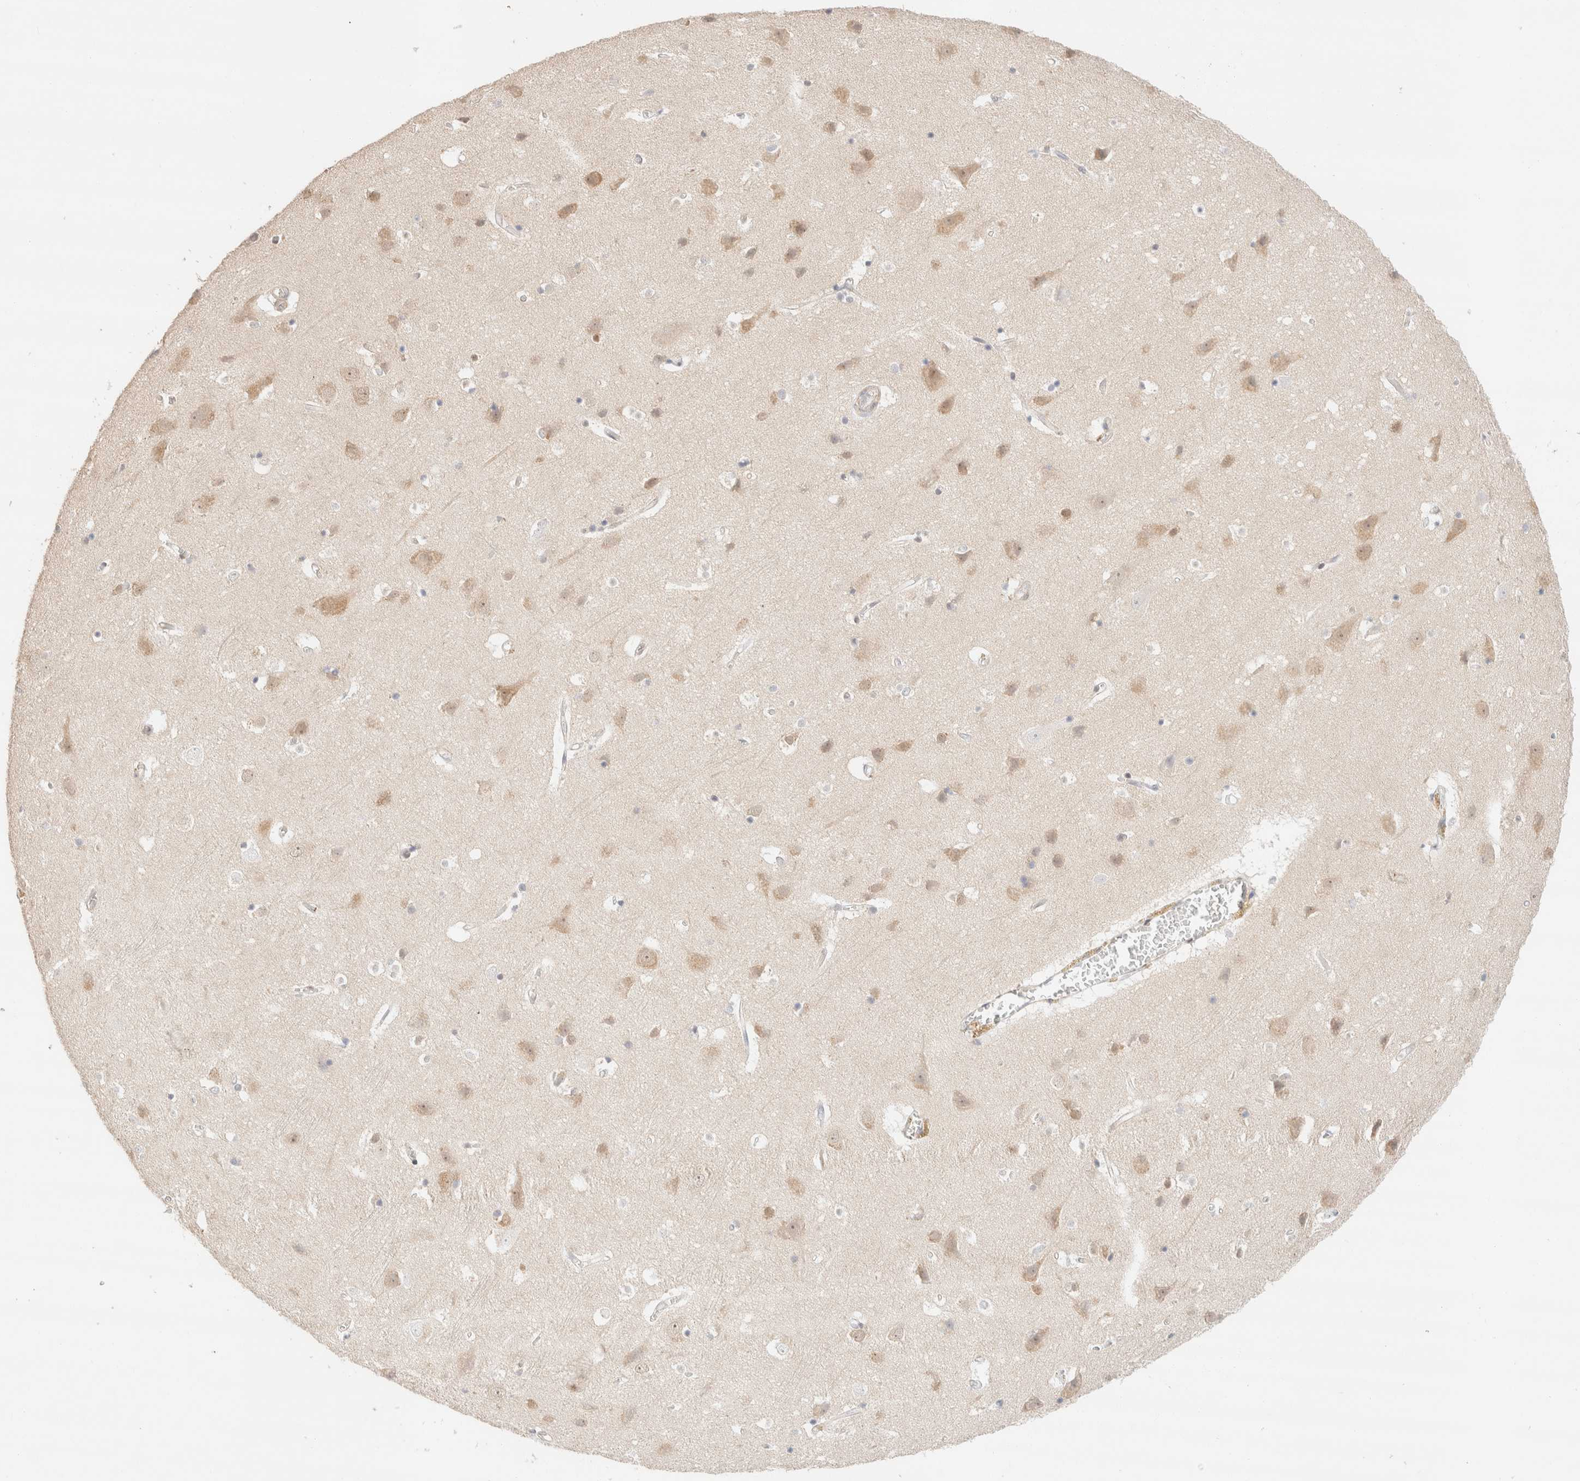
{"staining": {"intensity": "negative", "quantity": "none", "location": "none"}, "tissue": "cerebral cortex", "cell_type": "Endothelial cells", "image_type": "normal", "snomed": [{"axis": "morphology", "description": "Normal tissue, NOS"}, {"axis": "topography", "description": "Cerebral cortex"}], "caption": "Immunohistochemistry (IHC) photomicrograph of normal cerebral cortex: cerebral cortex stained with DAB exhibits no significant protein staining in endothelial cells. The staining was performed using DAB to visualize the protein expression in brown, while the nuclei were stained in blue with hematoxylin (Magnification: 20x).", "gene": "CSNK1E", "patient": {"sex": "male", "age": 54}}